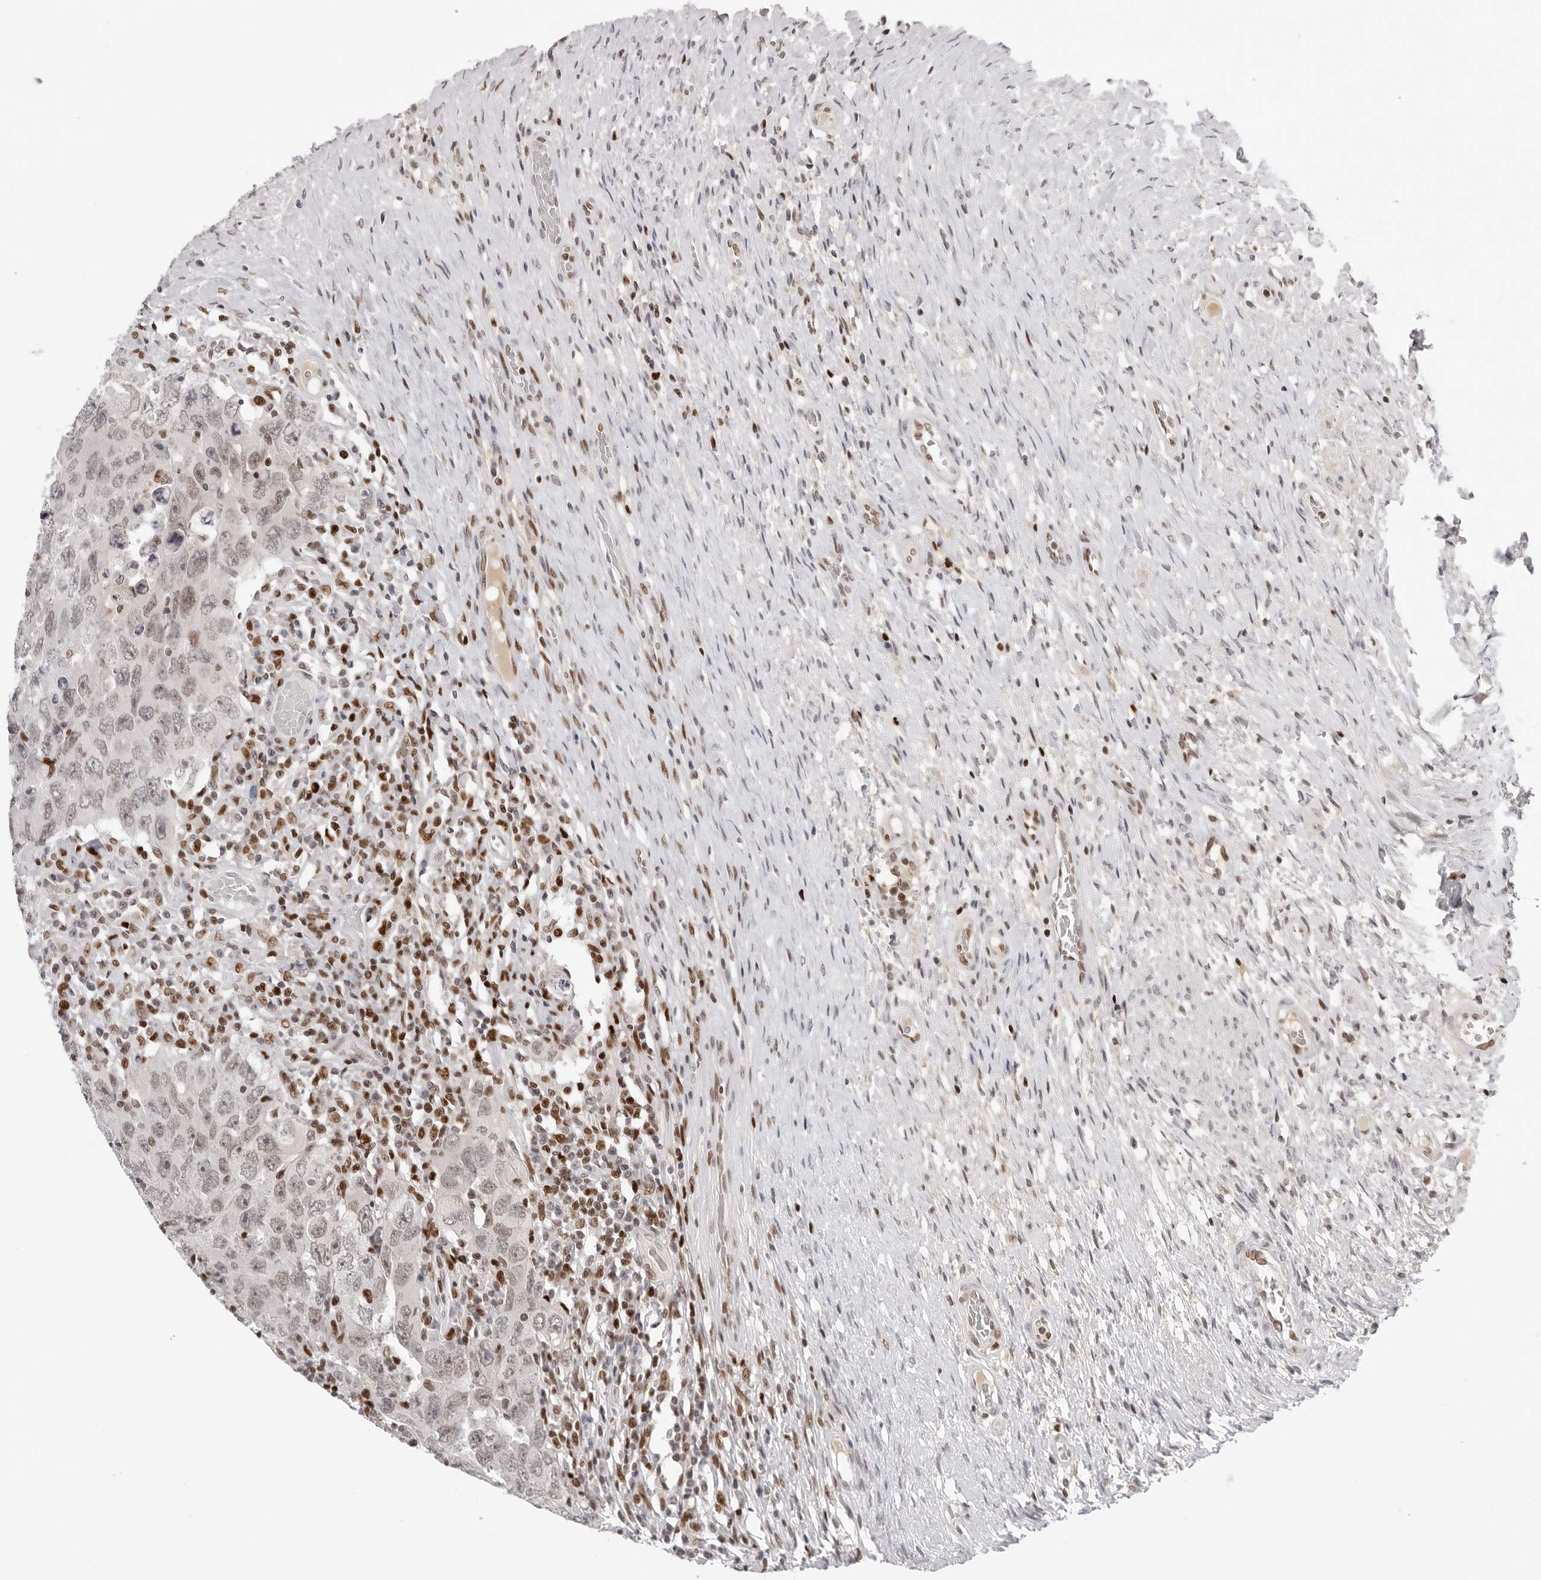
{"staining": {"intensity": "weak", "quantity": "25%-75%", "location": "nuclear"}, "tissue": "testis cancer", "cell_type": "Tumor cells", "image_type": "cancer", "snomed": [{"axis": "morphology", "description": "Carcinoma, Embryonal, NOS"}, {"axis": "topography", "description": "Testis"}], "caption": "Protein expression analysis of human testis embryonal carcinoma reveals weak nuclear staining in approximately 25%-75% of tumor cells. Nuclei are stained in blue.", "gene": "OGG1", "patient": {"sex": "male", "age": 26}}